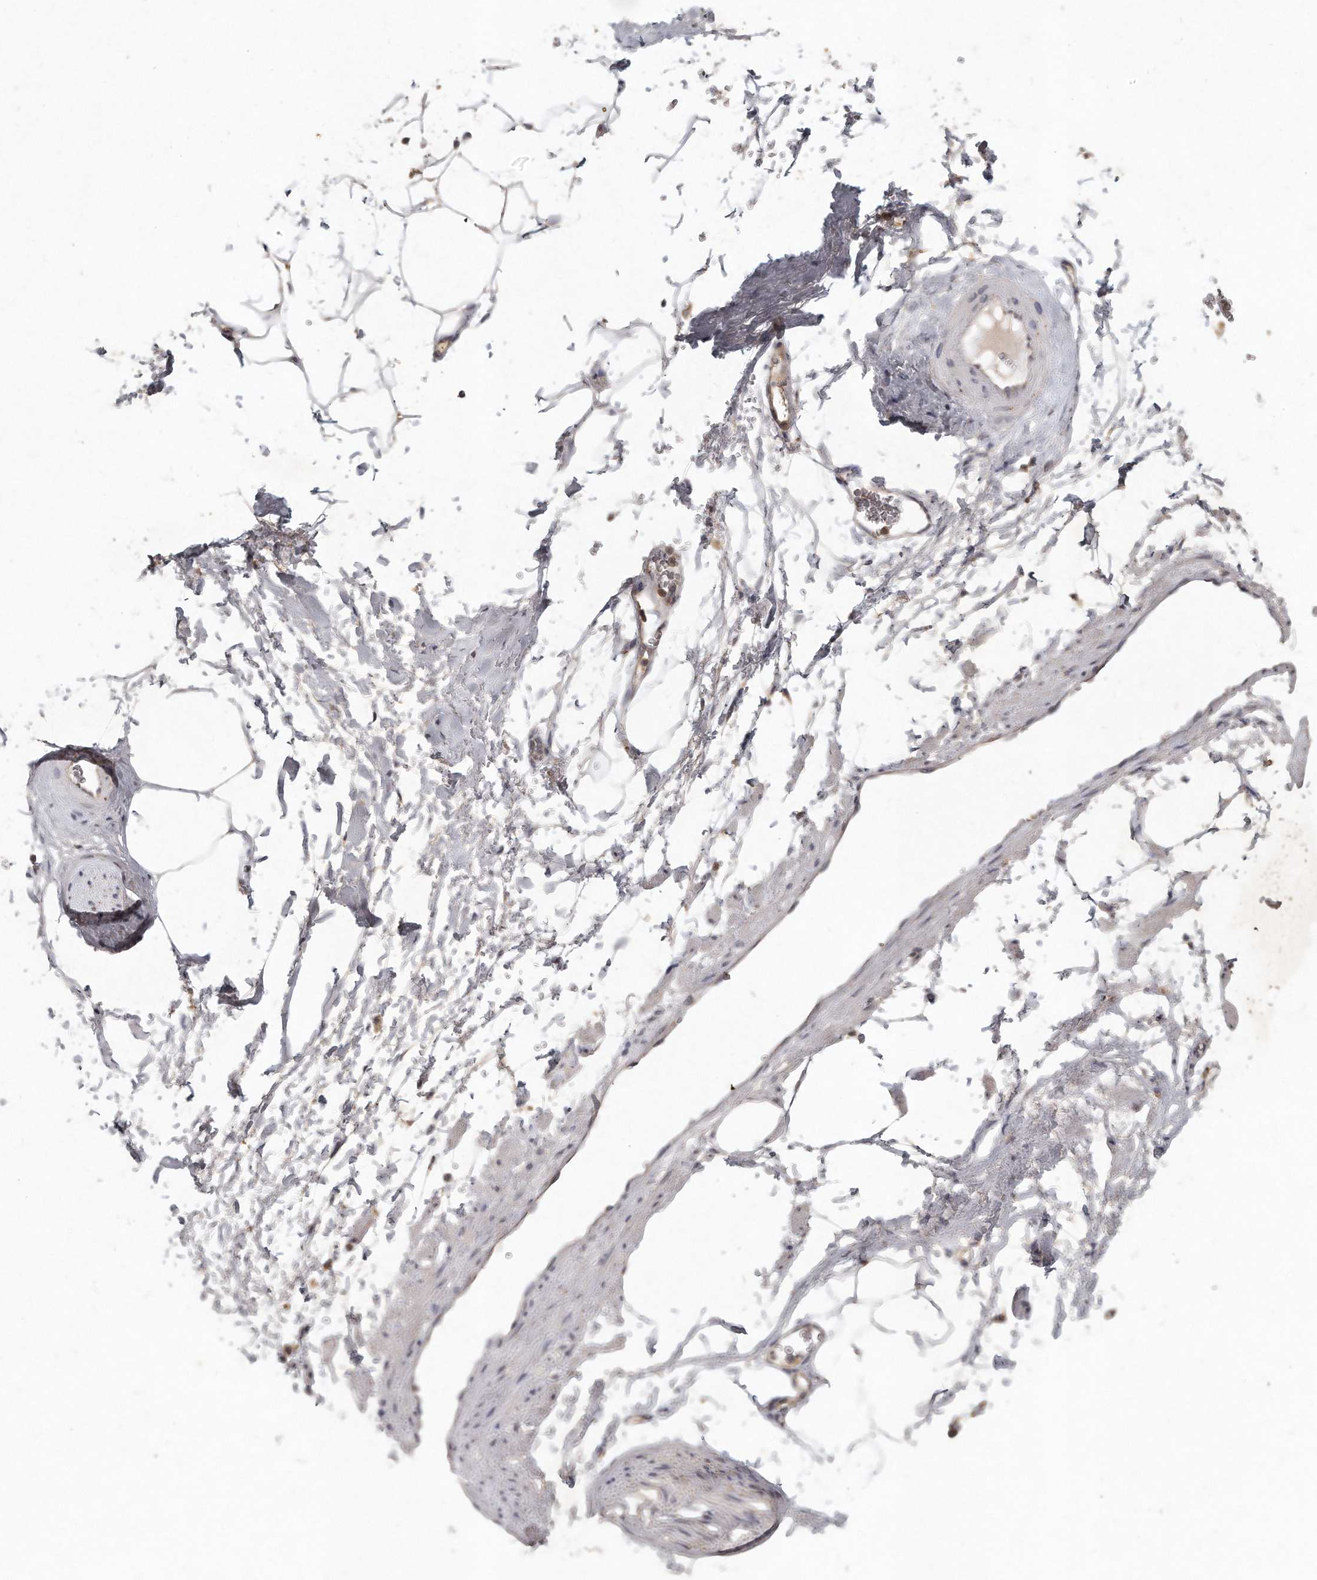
{"staining": {"intensity": "weak", "quantity": ">75%", "location": "cytoplasmic/membranous"}, "tissue": "adipose tissue", "cell_type": "Adipocytes", "image_type": "normal", "snomed": [{"axis": "morphology", "description": "Normal tissue, NOS"}, {"axis": "morphology", "description": "Adenocarcinoma, Low grade"}, {"axis": "topography", "description": "Prostate"}, {"axis": "topography", "description": "Peripheral nerve tissue"}], "caption": "Protein expression analysis of benign adipose tissue reveals weak cytoplasmic/membranous staining in approximately >75% of adipocytes.", "gene": "LGALS8", "patient": {"sex": "male", "age": 63}}